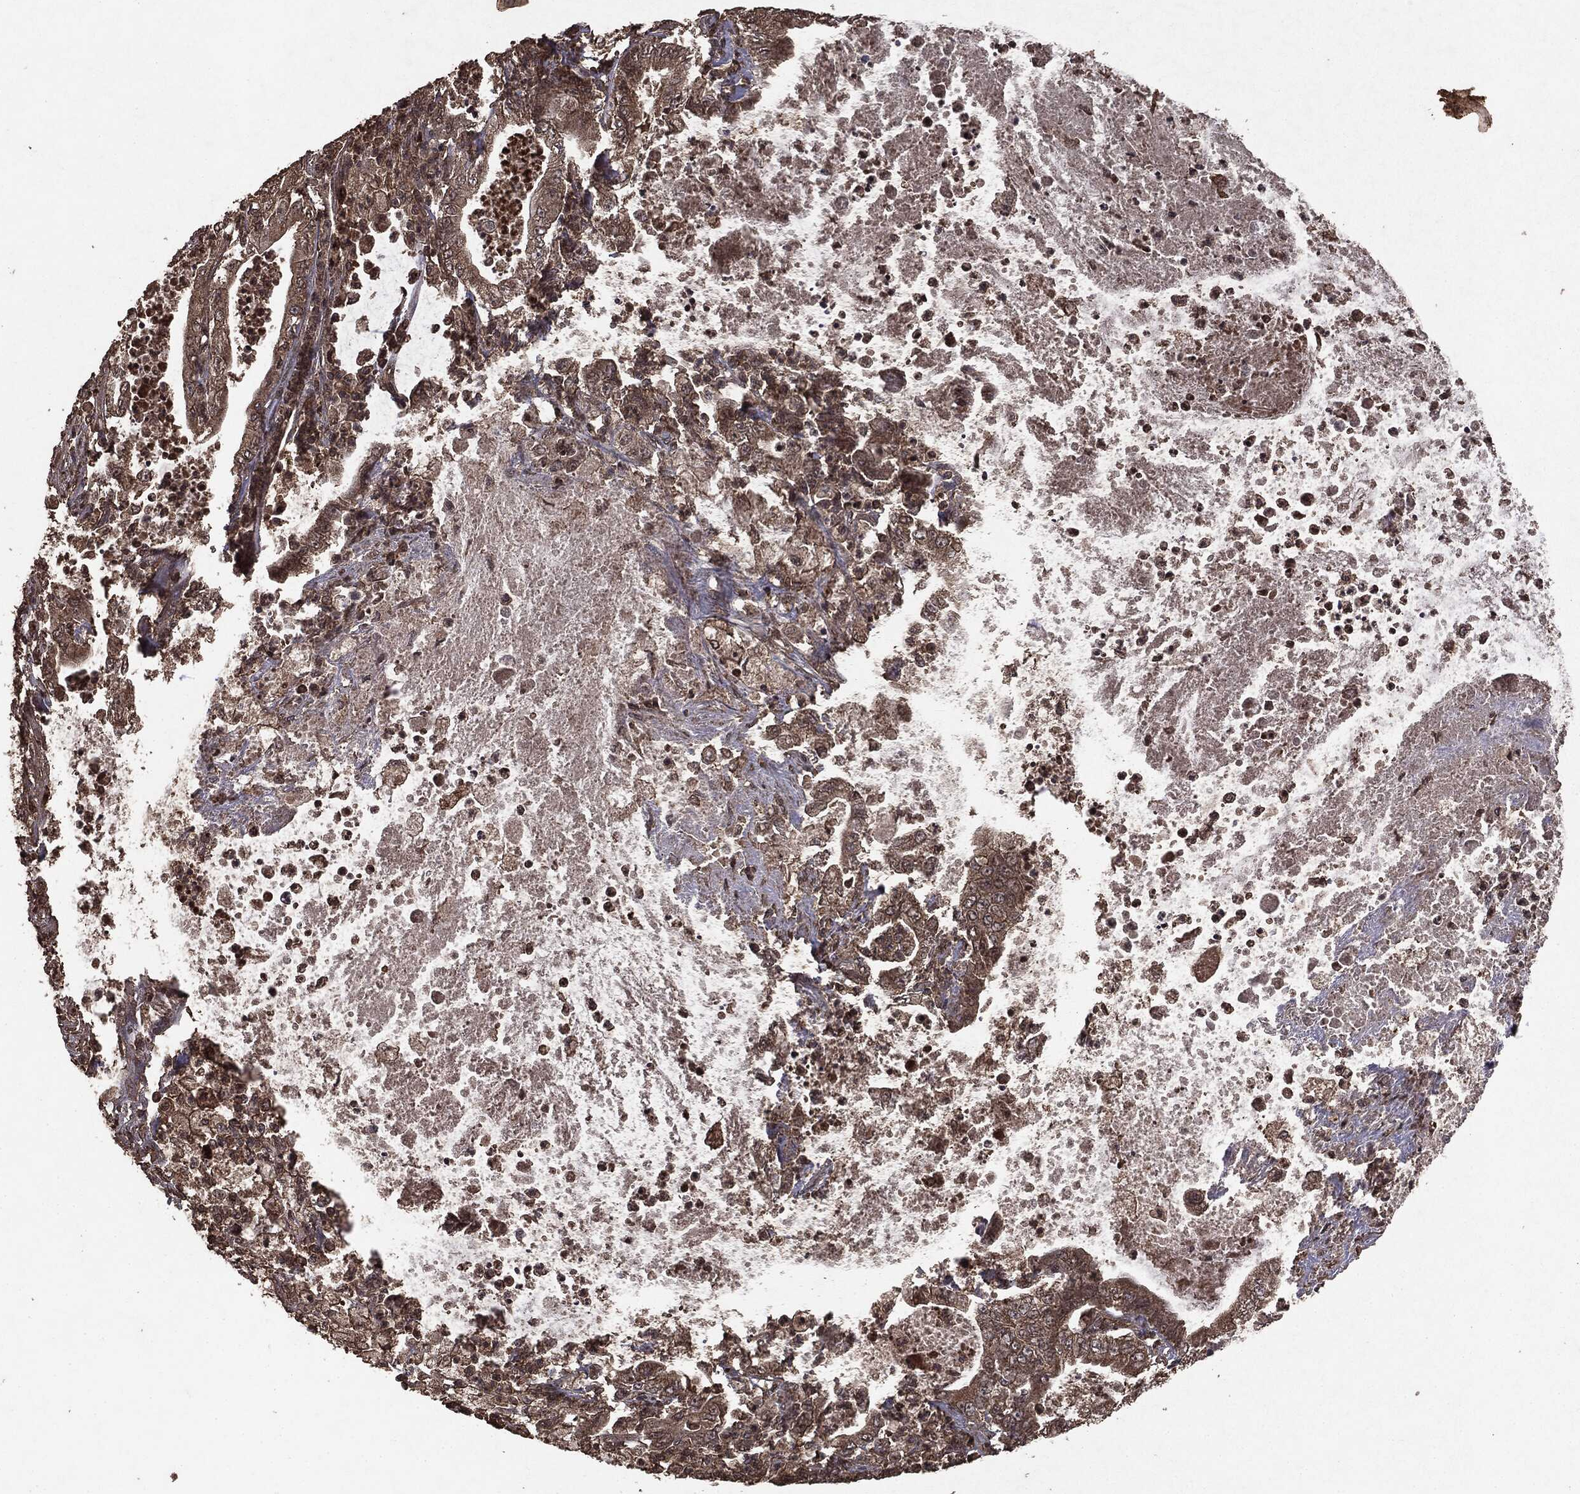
{"staining": {"intensity": "moderate", "quantity": ">75%", "location": "cytoplasmic/membranous"}, "tissue": "pancreatic cancer", "cell_type": "Tumor cells", "image_type": "cancer", "snomed": [{"axis": "morphology", "description": "Adenocarcinoma, NOS"}, {"axis": "topography", "description": "Pancreas"}], "caption": "Tumor cells show medium levels of moderate cytoplasmic/membranous expression in approximately >75% of cells in pancreatic cancer (adenocarcinoma). (DAB IHC with brightfield microscopy, high magnification).", "gene": "NME1", "patient": {"sex": "male", "age": 71}}